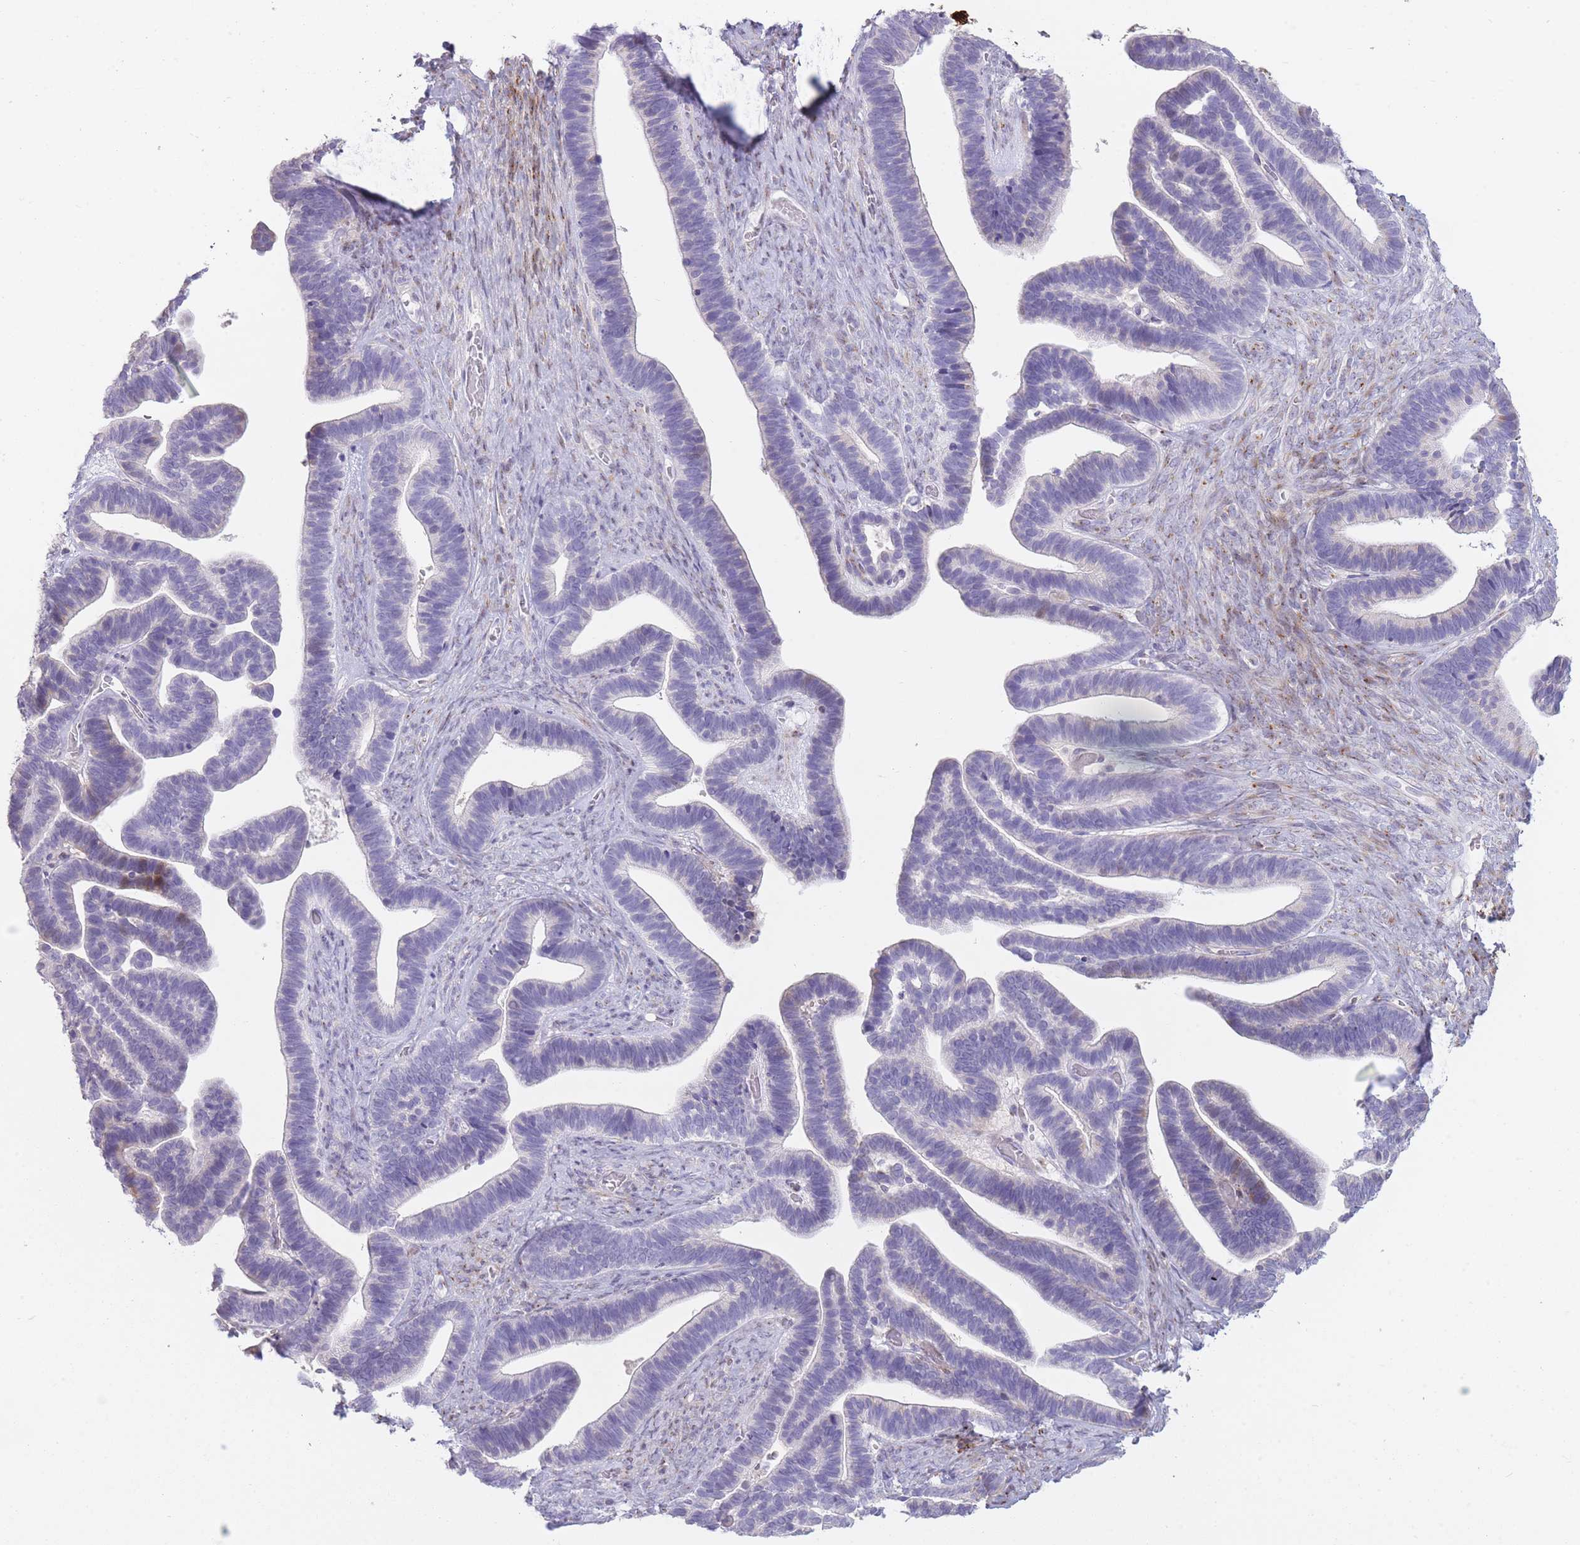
{"staining": {"intensity": "negative", "quantity": "none", "location": "none"}, "tissue": "ovarian cancer", "cell_type": "Tumor cells", "image_type": "cancer", "snomed": [{"axis": "morphology", "description": "Cystadenocarcinoma, serous, NOS"}, {"axis": "topography", "description": "Ovary"}], "caption": "The immunohistochemistry image has no significant staining in tumor cells of ovarian cancer (serous cystadenocarcinoma) tissue.", "gene": "PPP3R2", "patient": {"sex": "female", "age": 56}}